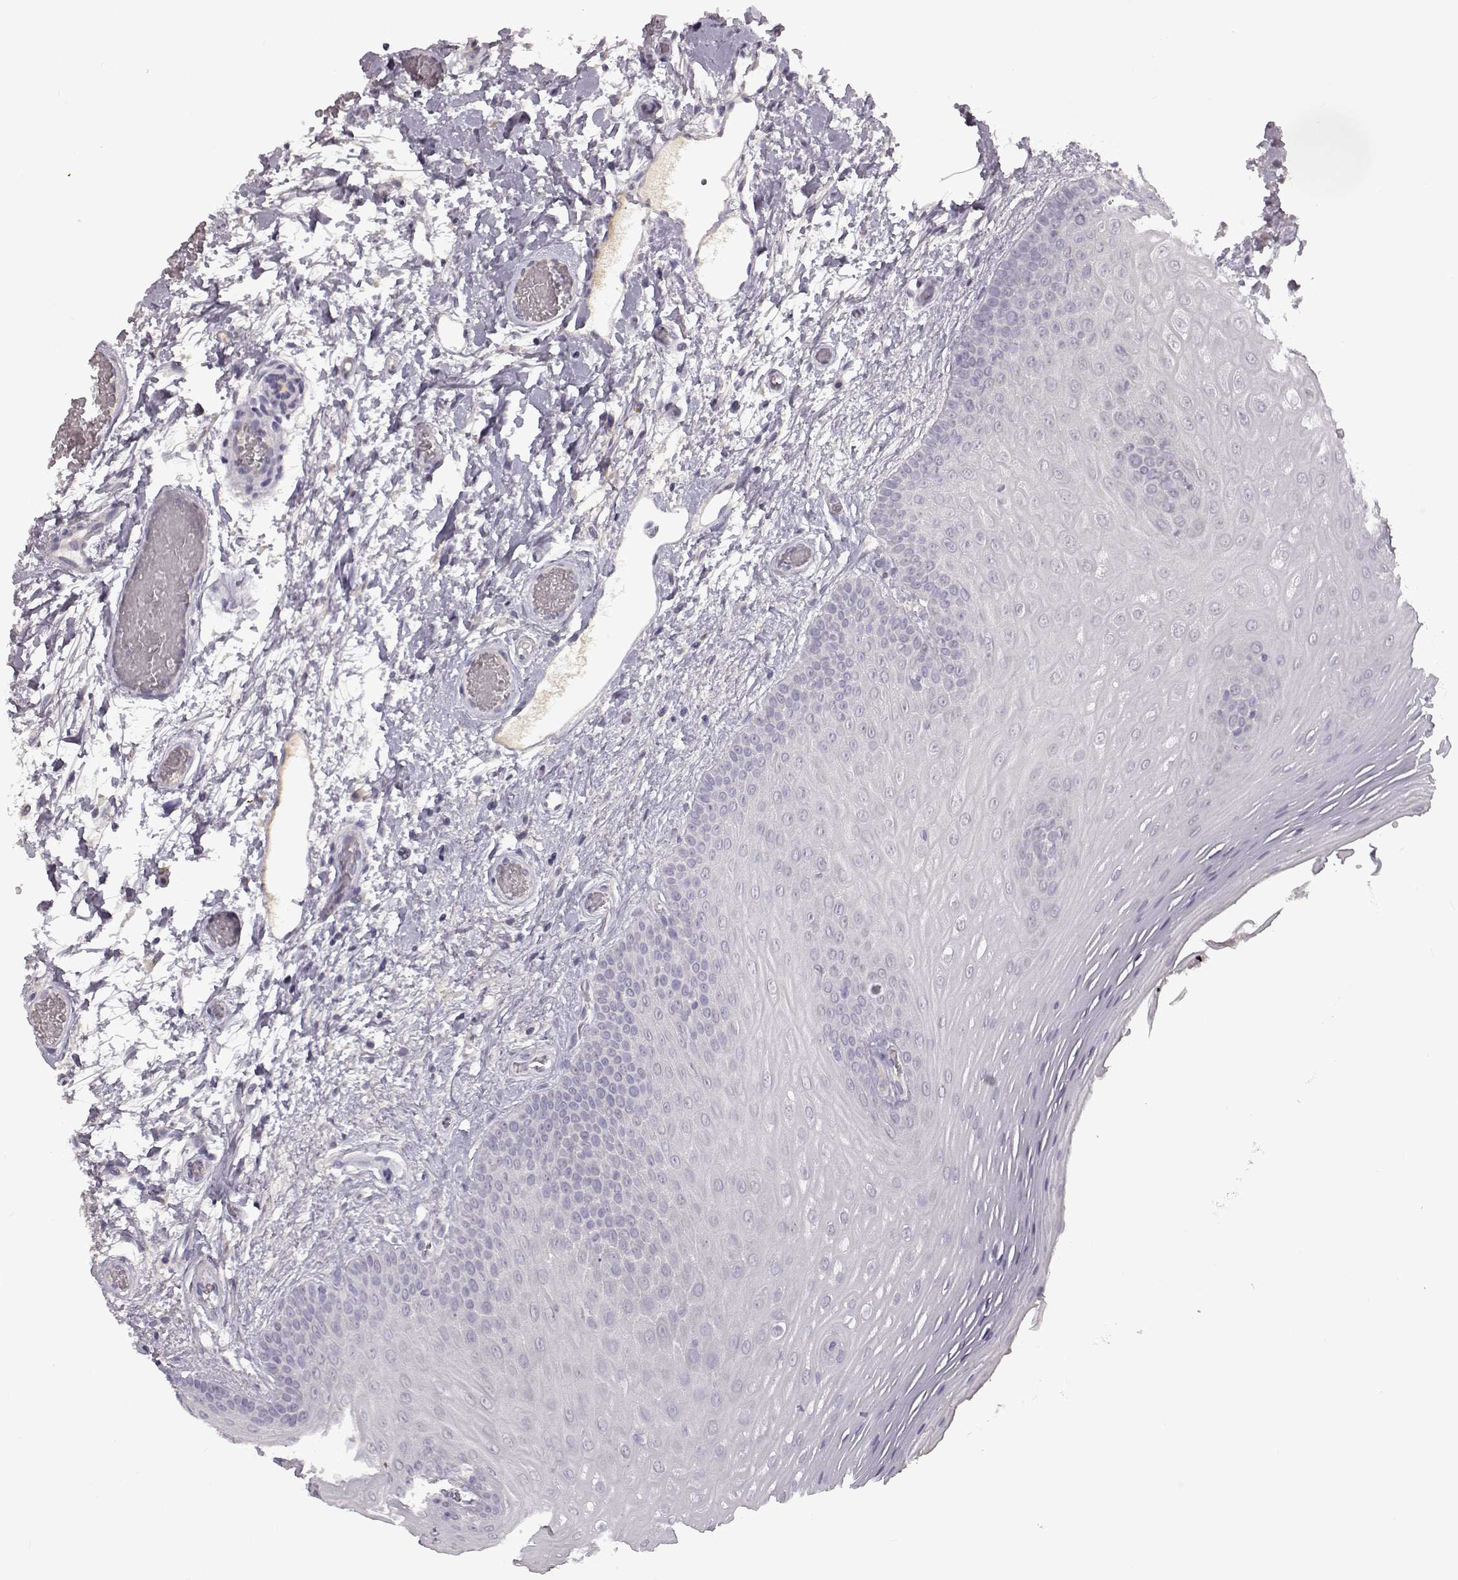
{"staining": {"intensity": "negative", "quantity": "none", "location": "none"}, "tissue": "oral mucosa", "cell_type": "Squamous epithelial cells", "image_type": "normal", "snomed": [{"axis": "morphology", "description": "Normal tissue, NOS"}, {"axis": "morphology", "description": "Squamous cell carcinoma, NOS"}, {"axis": "topography", "description": "Oral tissue"}, {"axis": "topography", "description": "Head-Neck"}], "caption": "The image exhibits no staining of squamous epithelial cells in benign oral mucosa.", "gene": "SPAG17", "patient": {"sex": "male", "age": 78}}